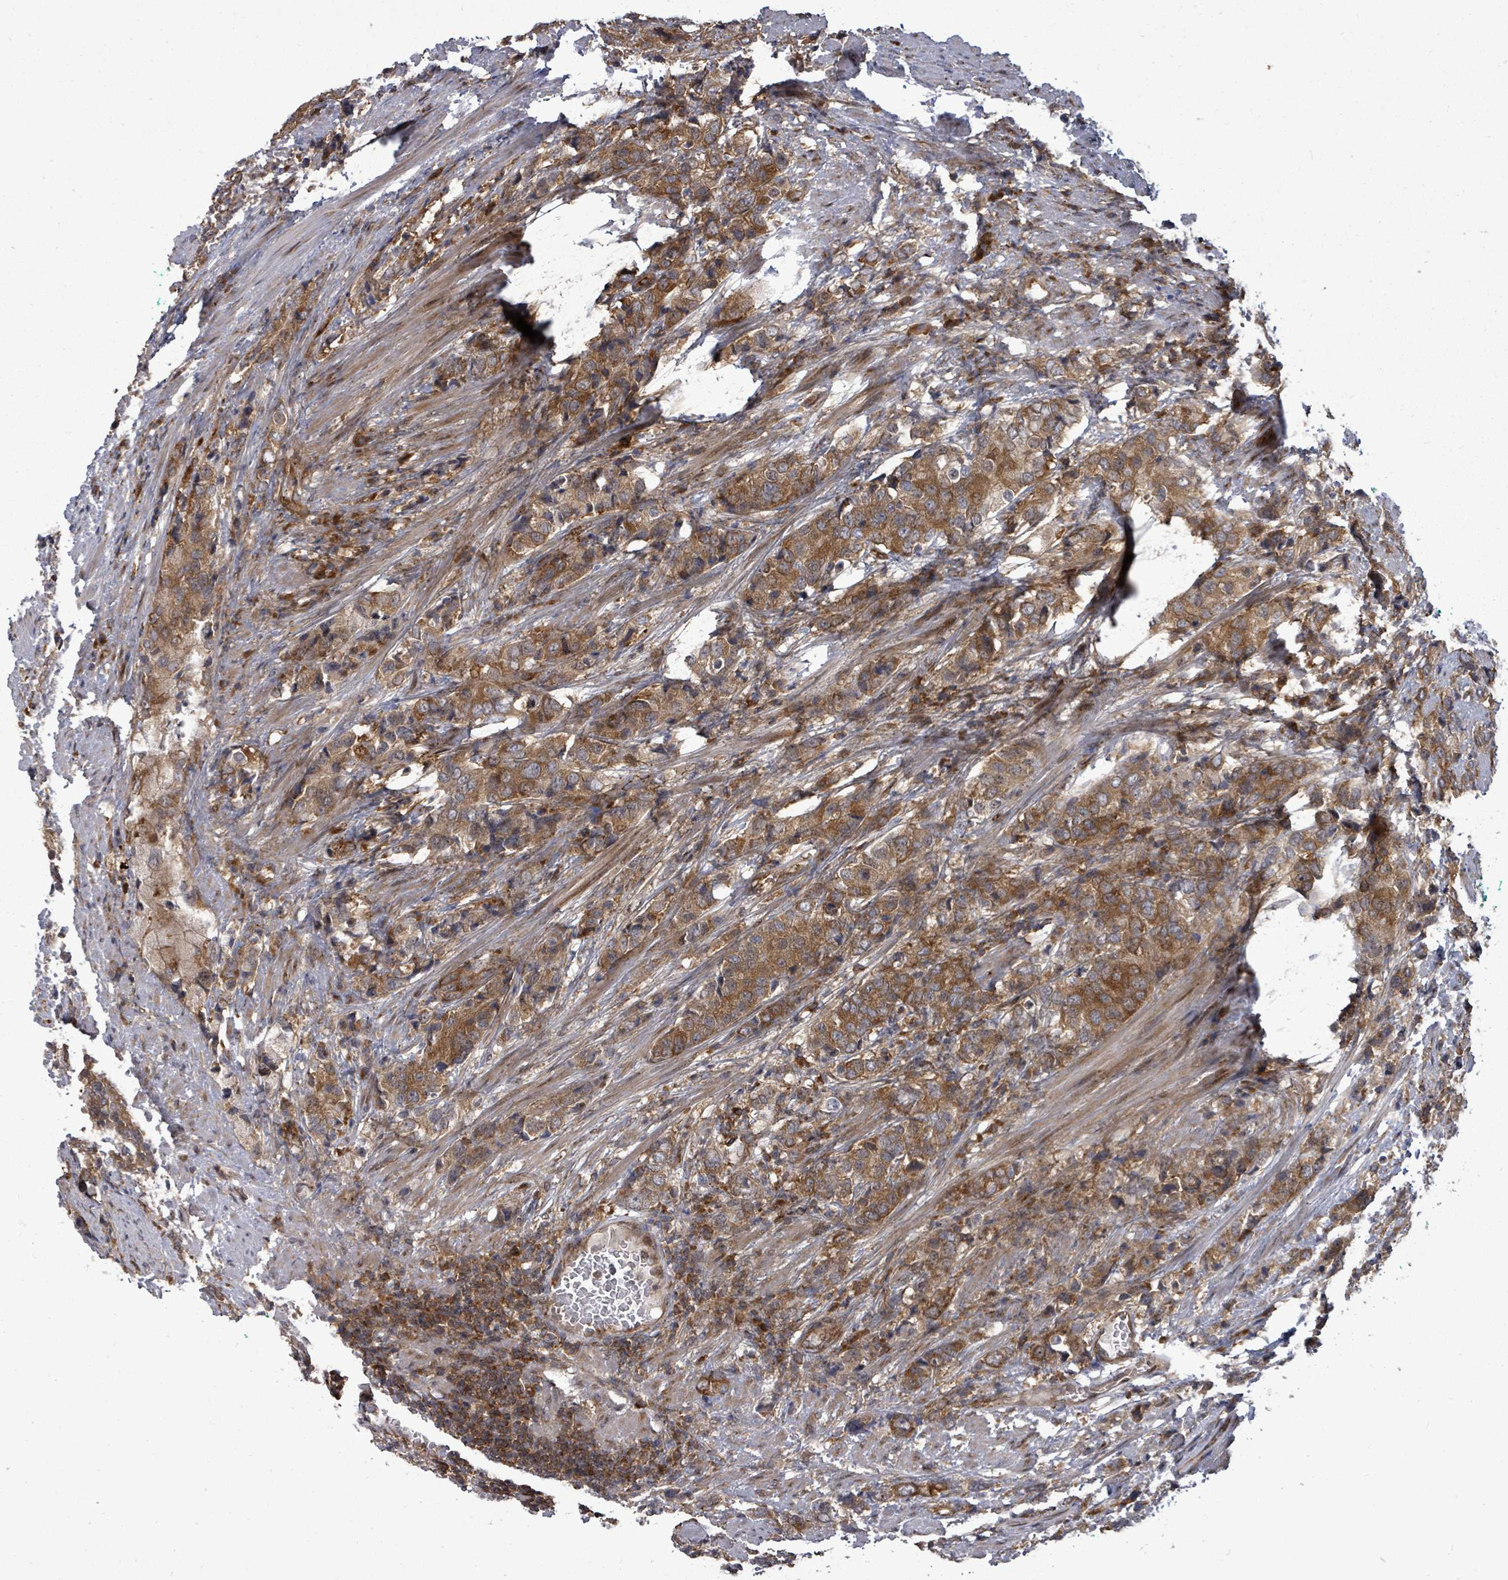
{"staining": {"intensity": "moderate", "quantity": ">75%", "location": "cytoplasmic/membranous"}, "tissue": "prostate cancer", "cell_type": "Tumor cells", "image_type": "cancer", "snomed": [{"axis": "morphology", "description": "Adenocarcinoma, High grade"}, {"axis": "topography", "description": "Prostate"}], "caption": "Prostate high-grade adenocarcinoma was stained to show a protein in brown. There is medium levels of moderate cytoplasmic/membranous staining in about >75% of tumor cells.", "gene": "EIF3C", "patient": {"sex": "male", "age": 62}}